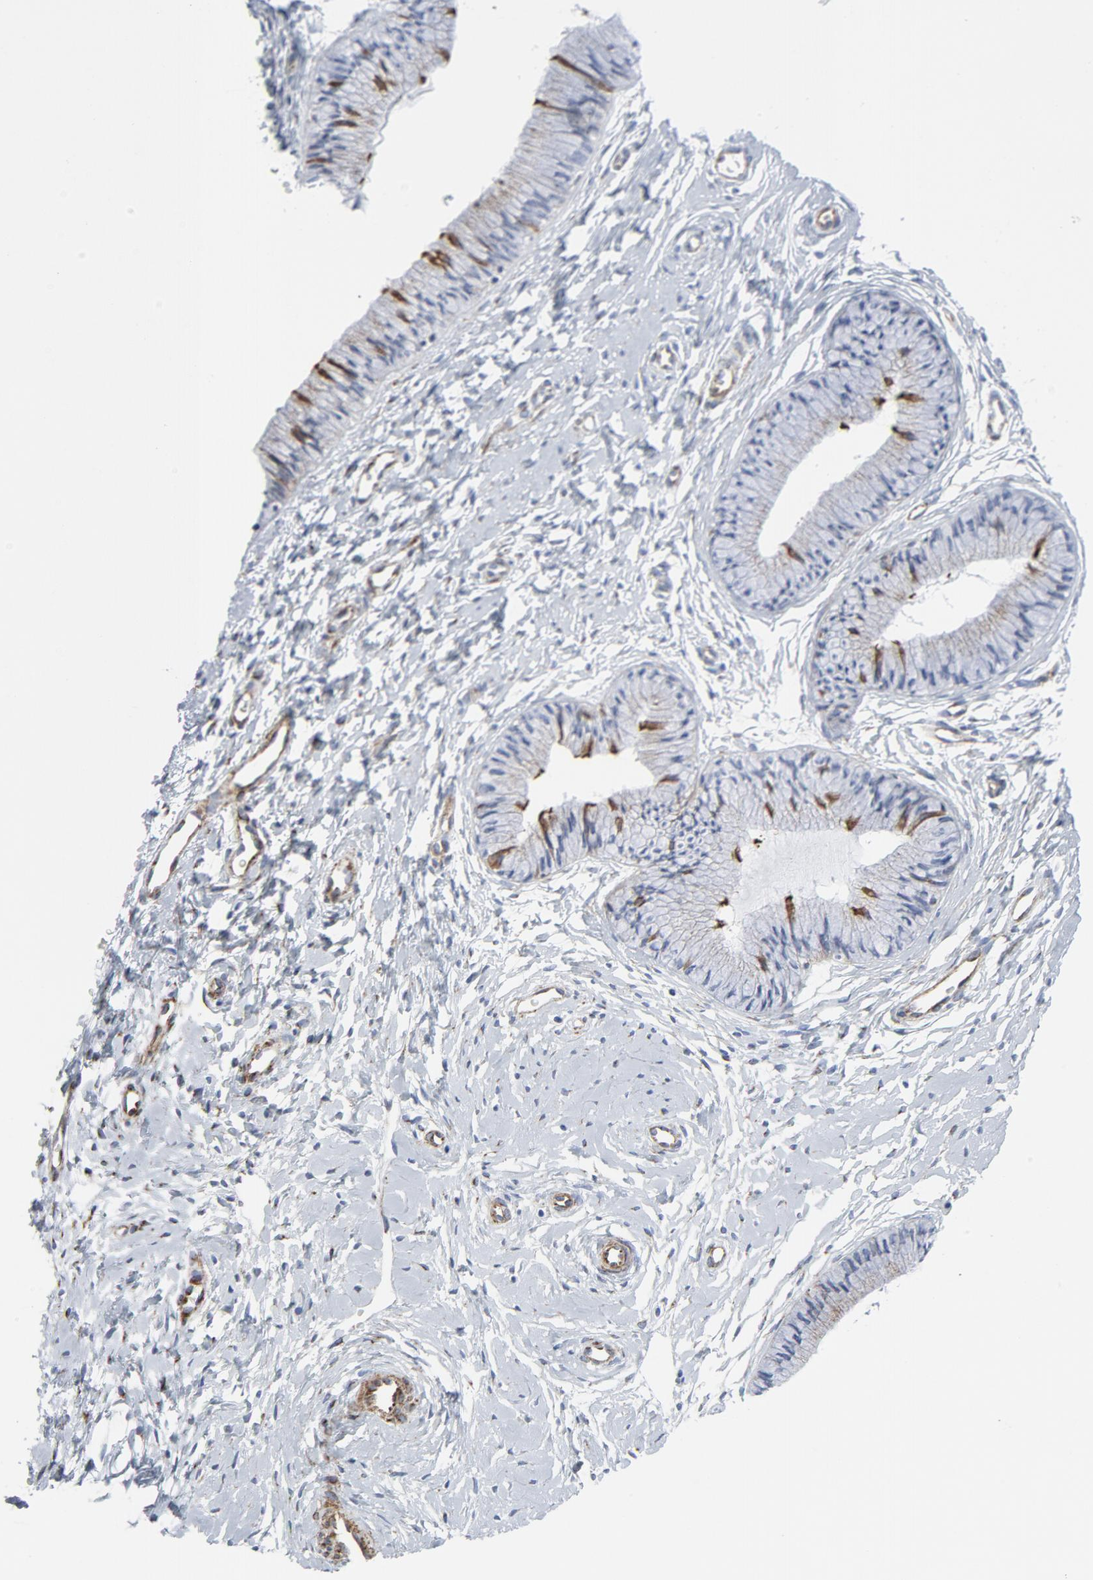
{"staining": {"intensity": "moderate", "quantity": "<25%", "location": "cytoplasmic/membranous"}, "tissue": "cervix", "cell_type": "Glandular cells", "image_type": "normal", "snomed": [{"axis": "morphology", "description": "Normal tissue, NOS"}, {"axis": "topography", "description": "Cervix"}], "caption": "High-magnification brightfield microscopy of unremarkable cervix stained with DAB (brown) and counterstained with hematoxylin (blue). glandular cells exhibit moderate cytoplasmic/membranous positivity is identified in about<25% of cells. (DAB IHC, brown staining for protein, blue staining for nuclei).", "gene": "TUBB1", "patient": {"sex": "female", "age": 46}}